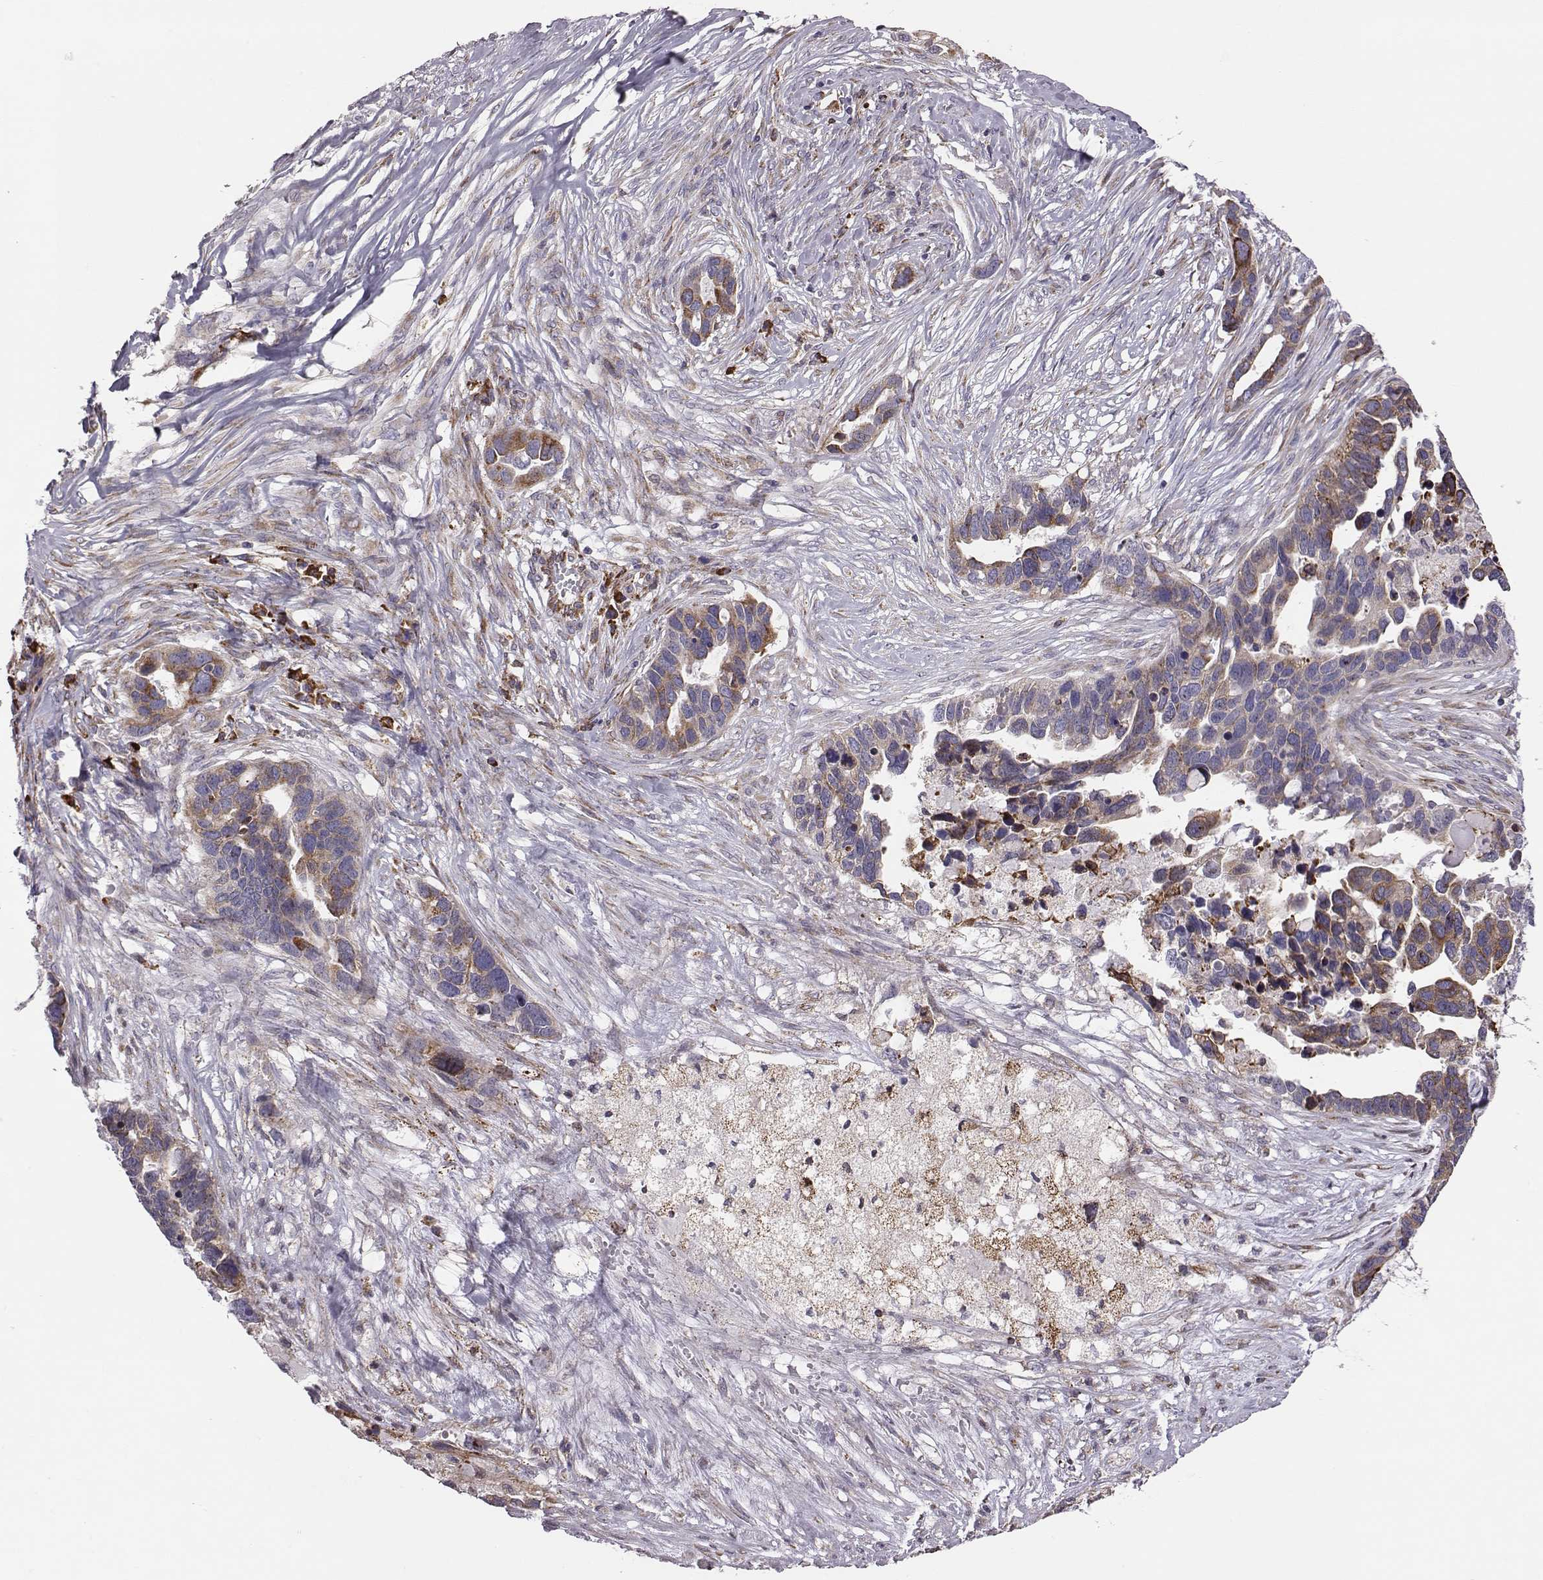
{"staining": {"intensity": "moderate", "quantity": ">75%", "location": "cytoplasmic/membranous"}, "tissue": "ovarian cancer", "cell_type": "Tumor cells", "image_type": "cancer", "snomed": [{"axis": "morphology", "description": "Cystadenocarcinoma, serous, NOS"}, {"axis": "topography", "description": "Ovary"}], "caption": "A high-resolution photomicrograph shows immunohistochemistry (IHC) staining of ovarian cancer (serous cystadenocarcinoma), which exhibits moderate cytoplasmic/membranous staining in about >75% of tumor cells.", "gene": "SELENOI", "patient": {"sex": "female", "age": 54}}